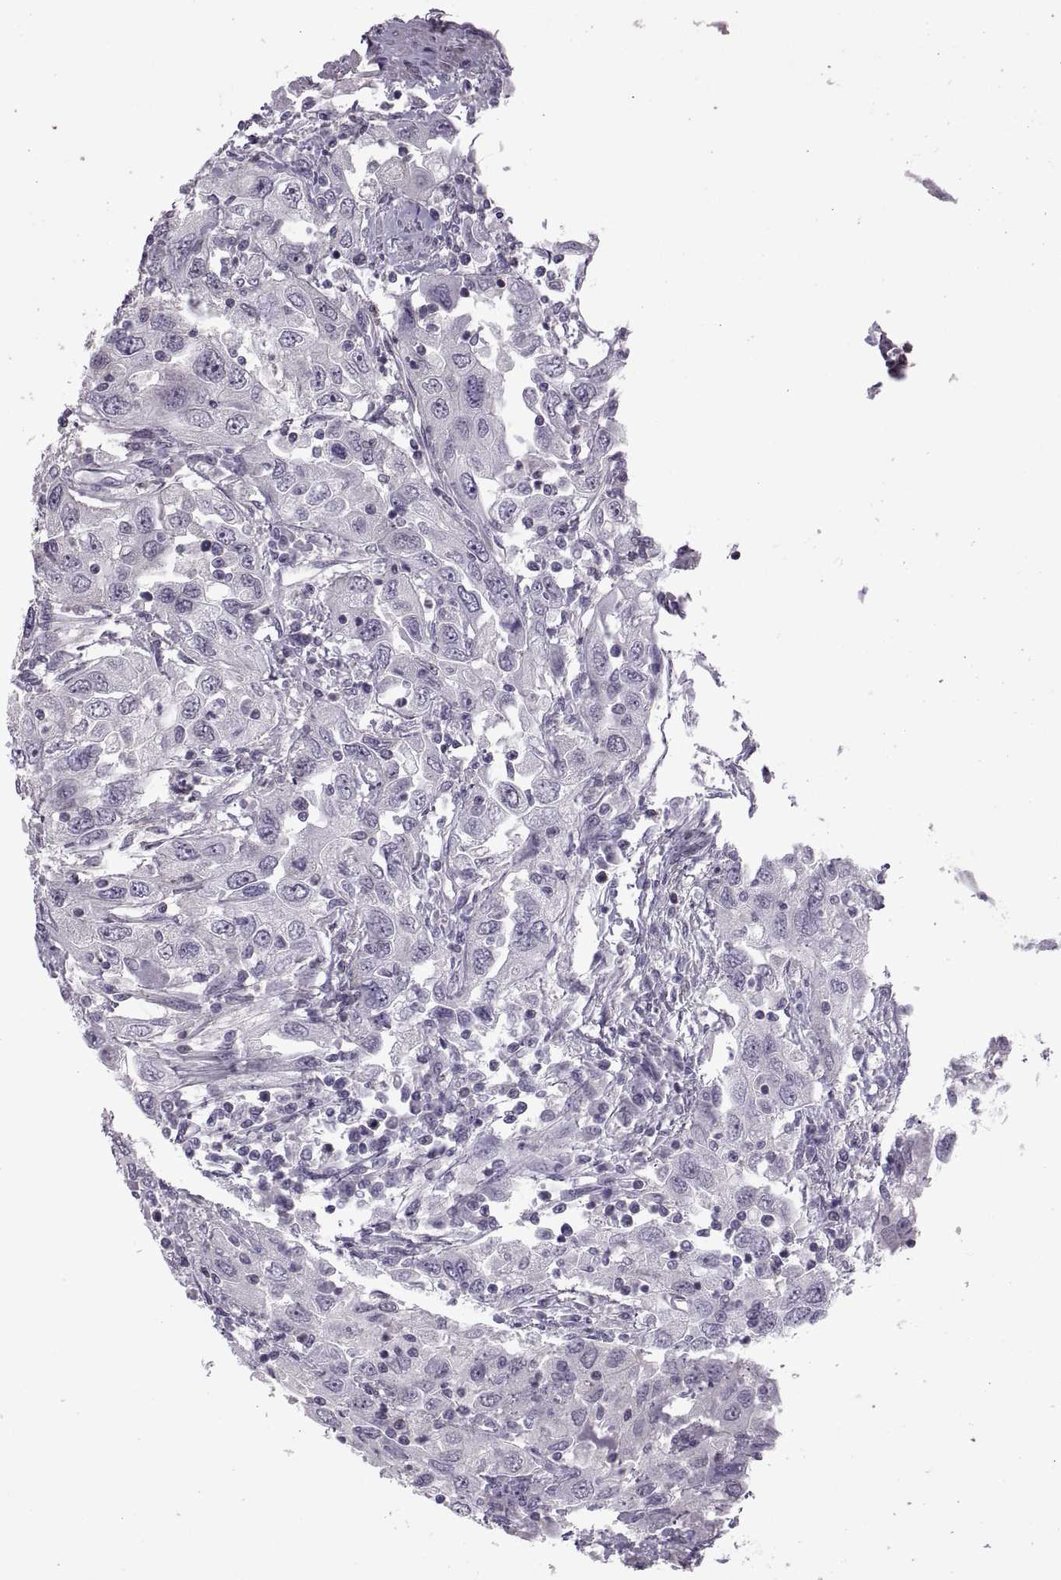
{"staining": {"intensity": "negative", "quantity": "none", "location": "none"}, "tissue": "urothelial cancer", "cell_type": "Tumor cells", "image_type": "cancer", "snomed": [{"axis": "morphology", "description": "Urothelial carcinoma, High grade"}, {"axis": "topography", "description": "Urinary bladder"}], "caption": "Image shows no significant protein staining in tumor cells of urothelial carcinoma (high-grade).", "gene": "ODF3", "patient": {"sex": "male", "age": 76}}